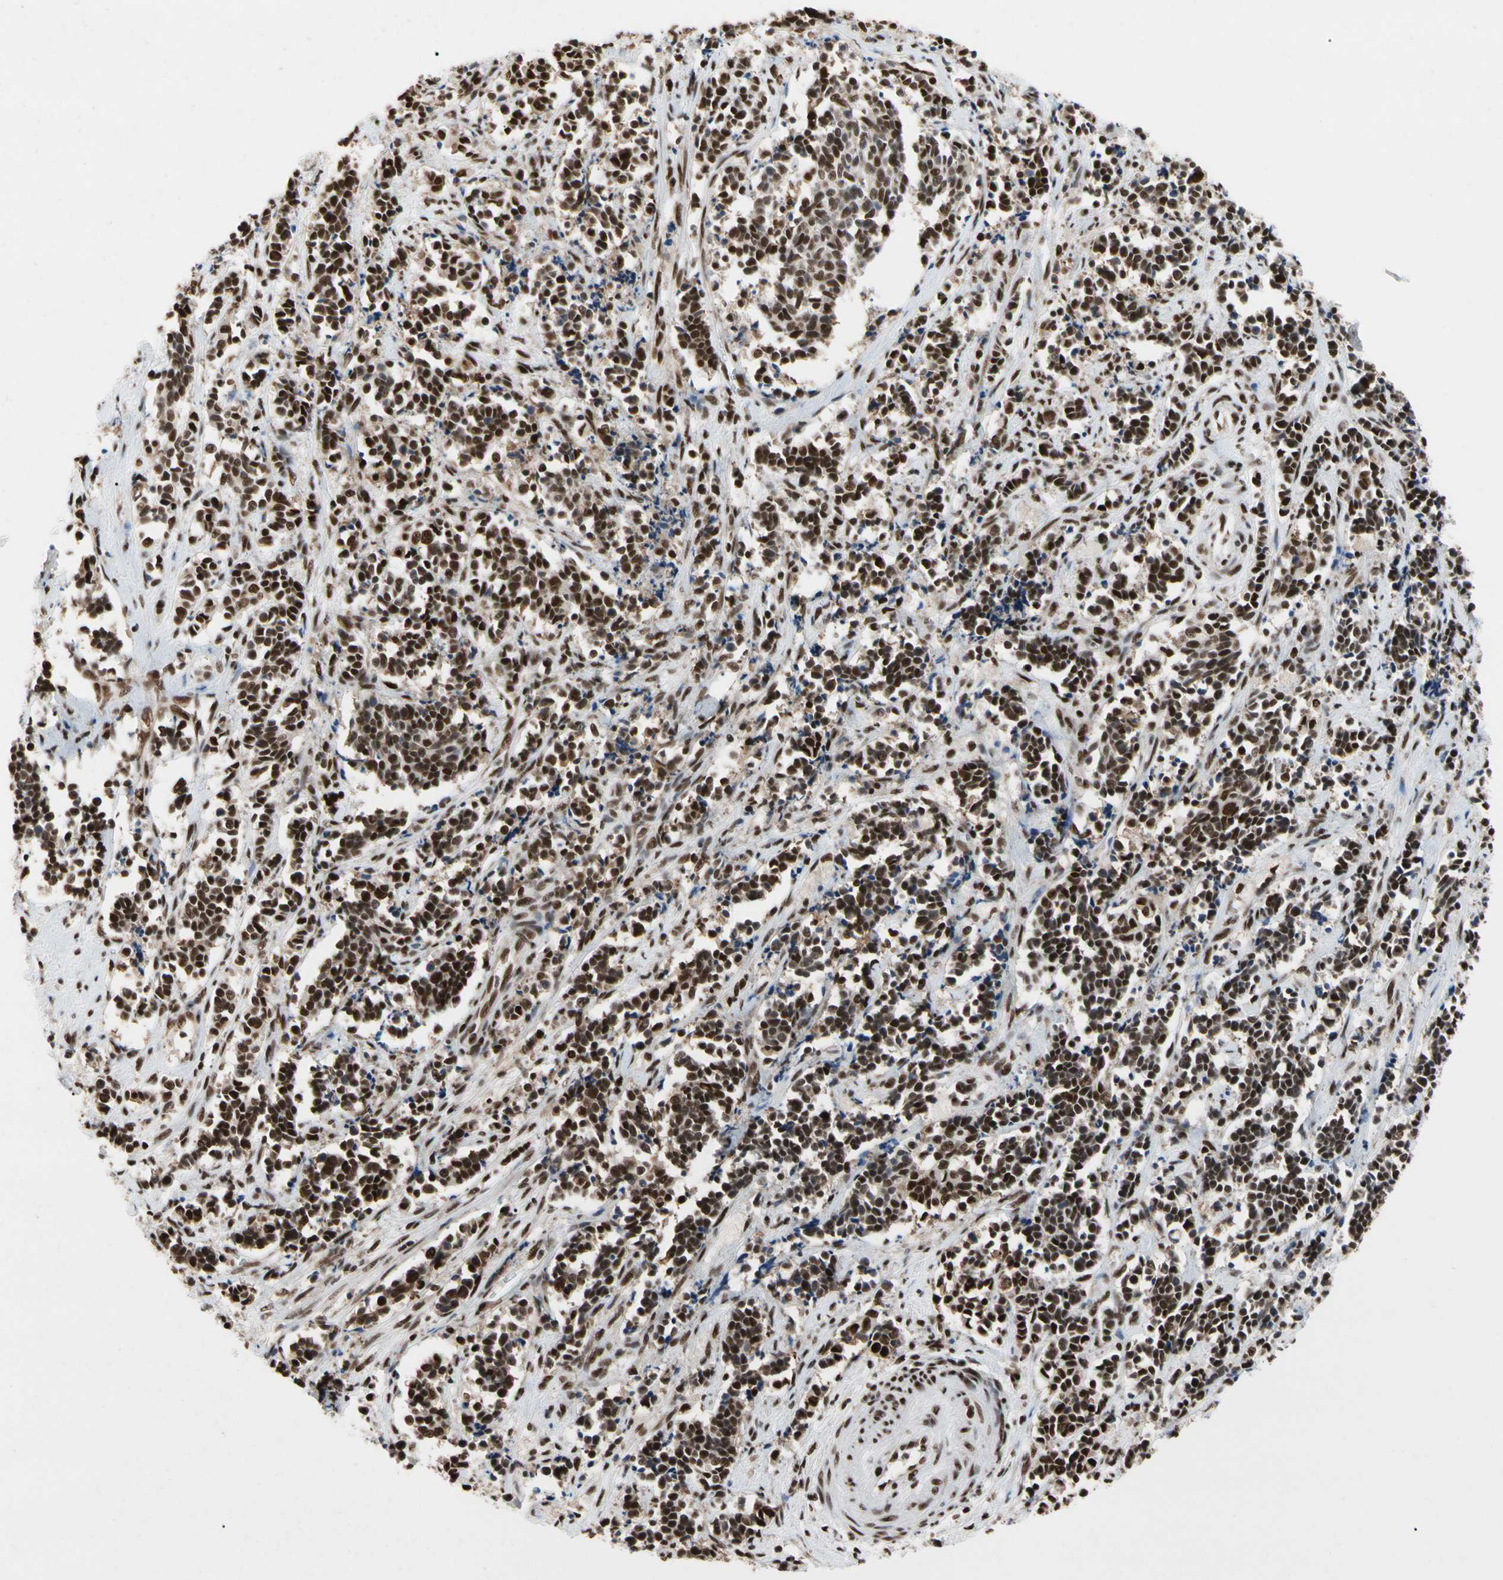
{"staining": {"intensity": "strong", "quantity": ">75%", "location": "nuclear"}, "tissue": "cervical cancer", "cell_type": "Tumor cells", "image_type": "cancer", "snomed": [{"axis": "morphology", "description": "Squamous cell carcinoma, NOS"}, {"axis": "topography", "description": "Cervix"}], "caption": "The photomicrograph shows immunohistochemical staining of cervical squamous cell carcinoma. There is strong nuclear positivity is present in approximately >75% of tumor cells. The protein of interest is stained brown, and the nuclei are stained in blue (DAB (3,3'-diaminobenzidine) IHC with brightfield microscopy, high magnification).", "gene": "FAM98B", "patient": {"sex": "female", "age": 35}}